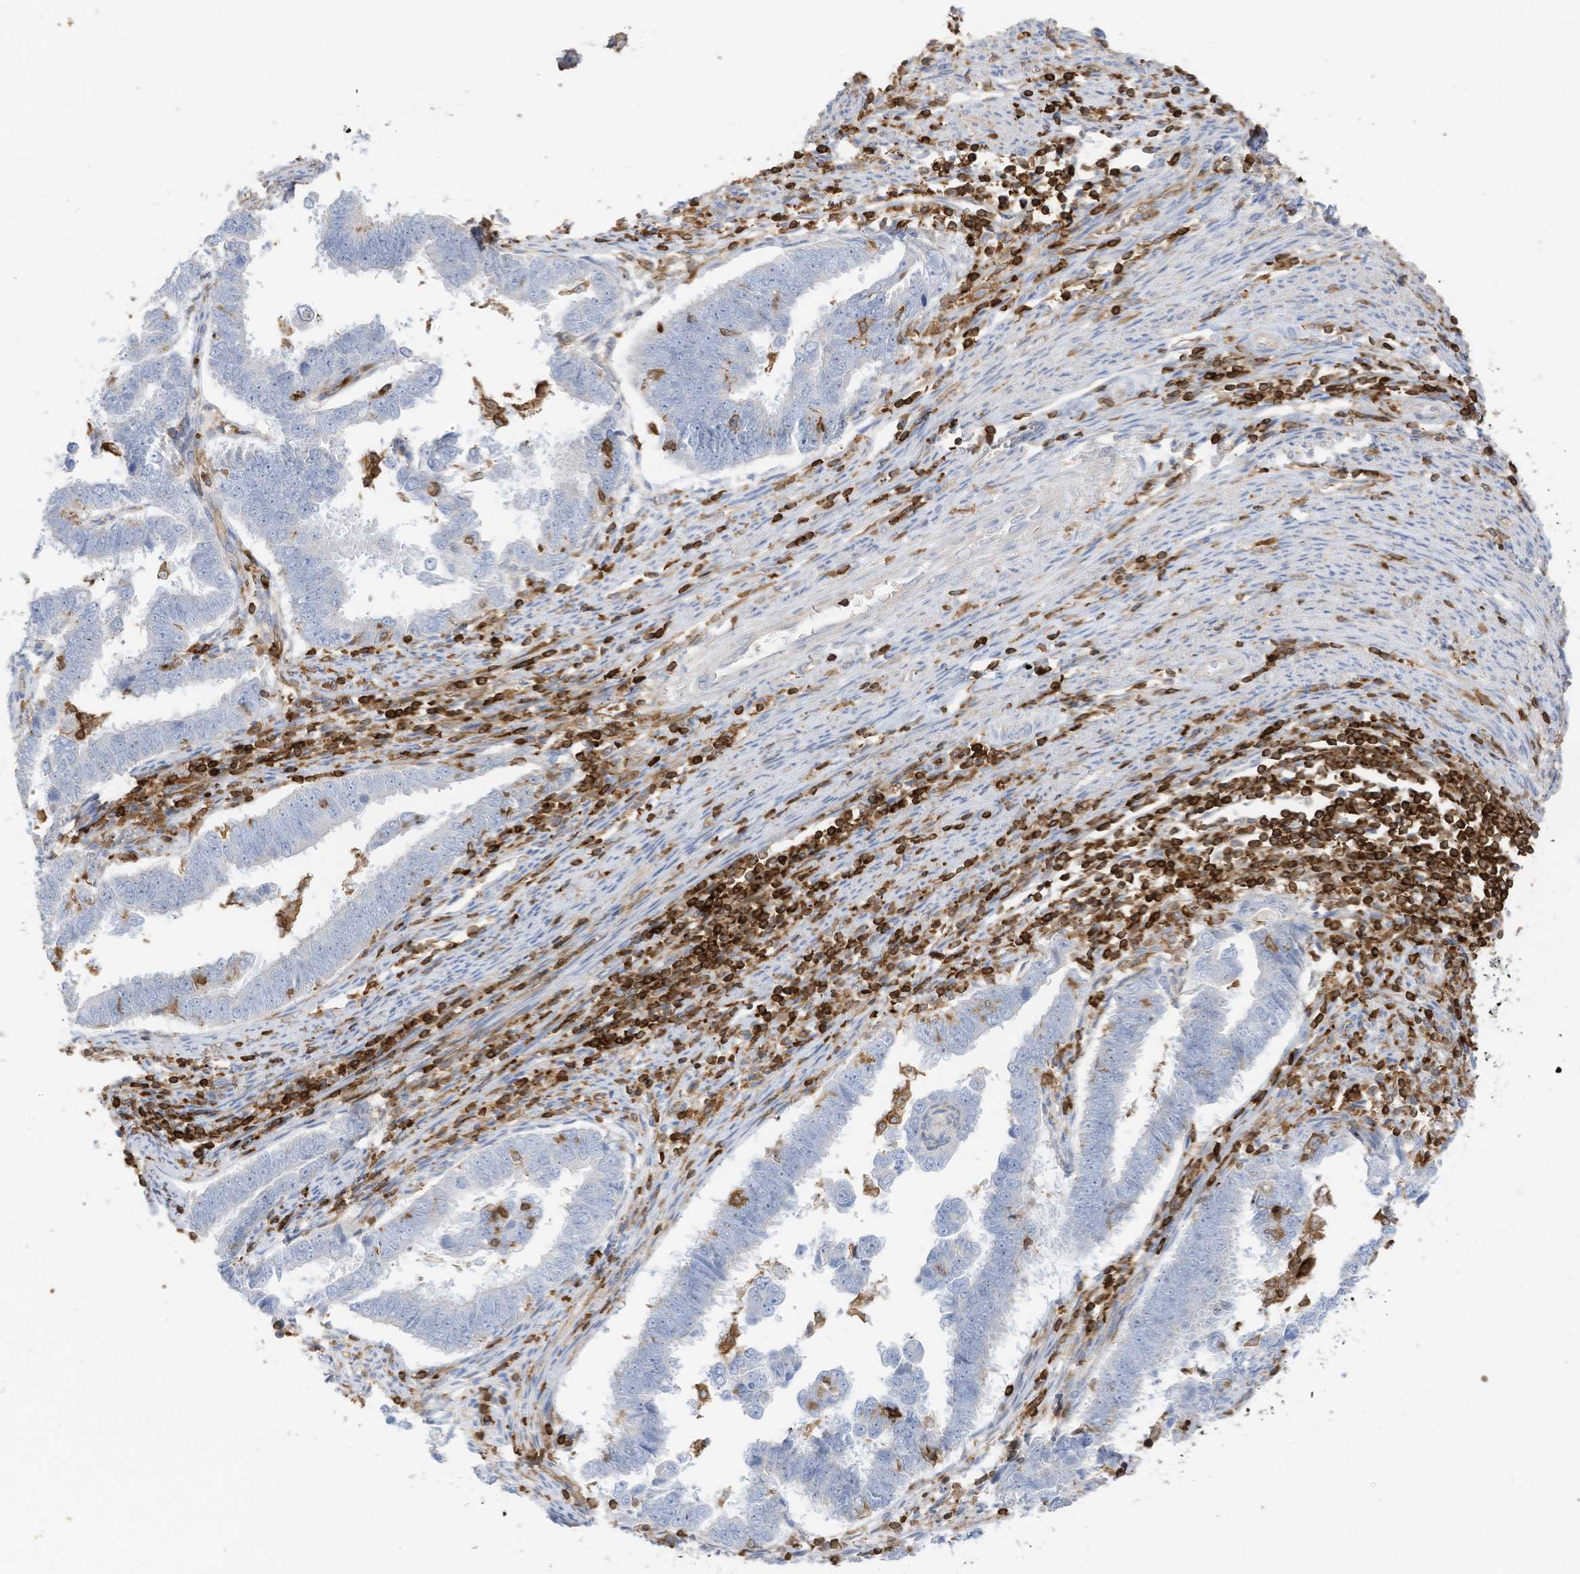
{"staining": {"intensity": "negative", "quantity": "none", "location": "none"}, "tissue": "endometrial cancer", "cell_type": "Tumor cells", "image_type": "cancer", "snomed": [{"axis": "morphology", "description": "Adenocarcinoma, NOS"}, {"axis": "topography", "description": "Endometrium"}], "caption": "High magnification brightfield microscopy of endometrial adenocarcinoma stained with DAB (3,3'-diaminobenzidine) (brown) and counterstained with hematoxylin (blue): tumor cells show no significant expression. The staining is performed using DAB brown chromogen with nuclei counter-stained in using hematoxylin.", "gene": "ARHGAP25", "patient": {"sex": "female", "age": 75}}